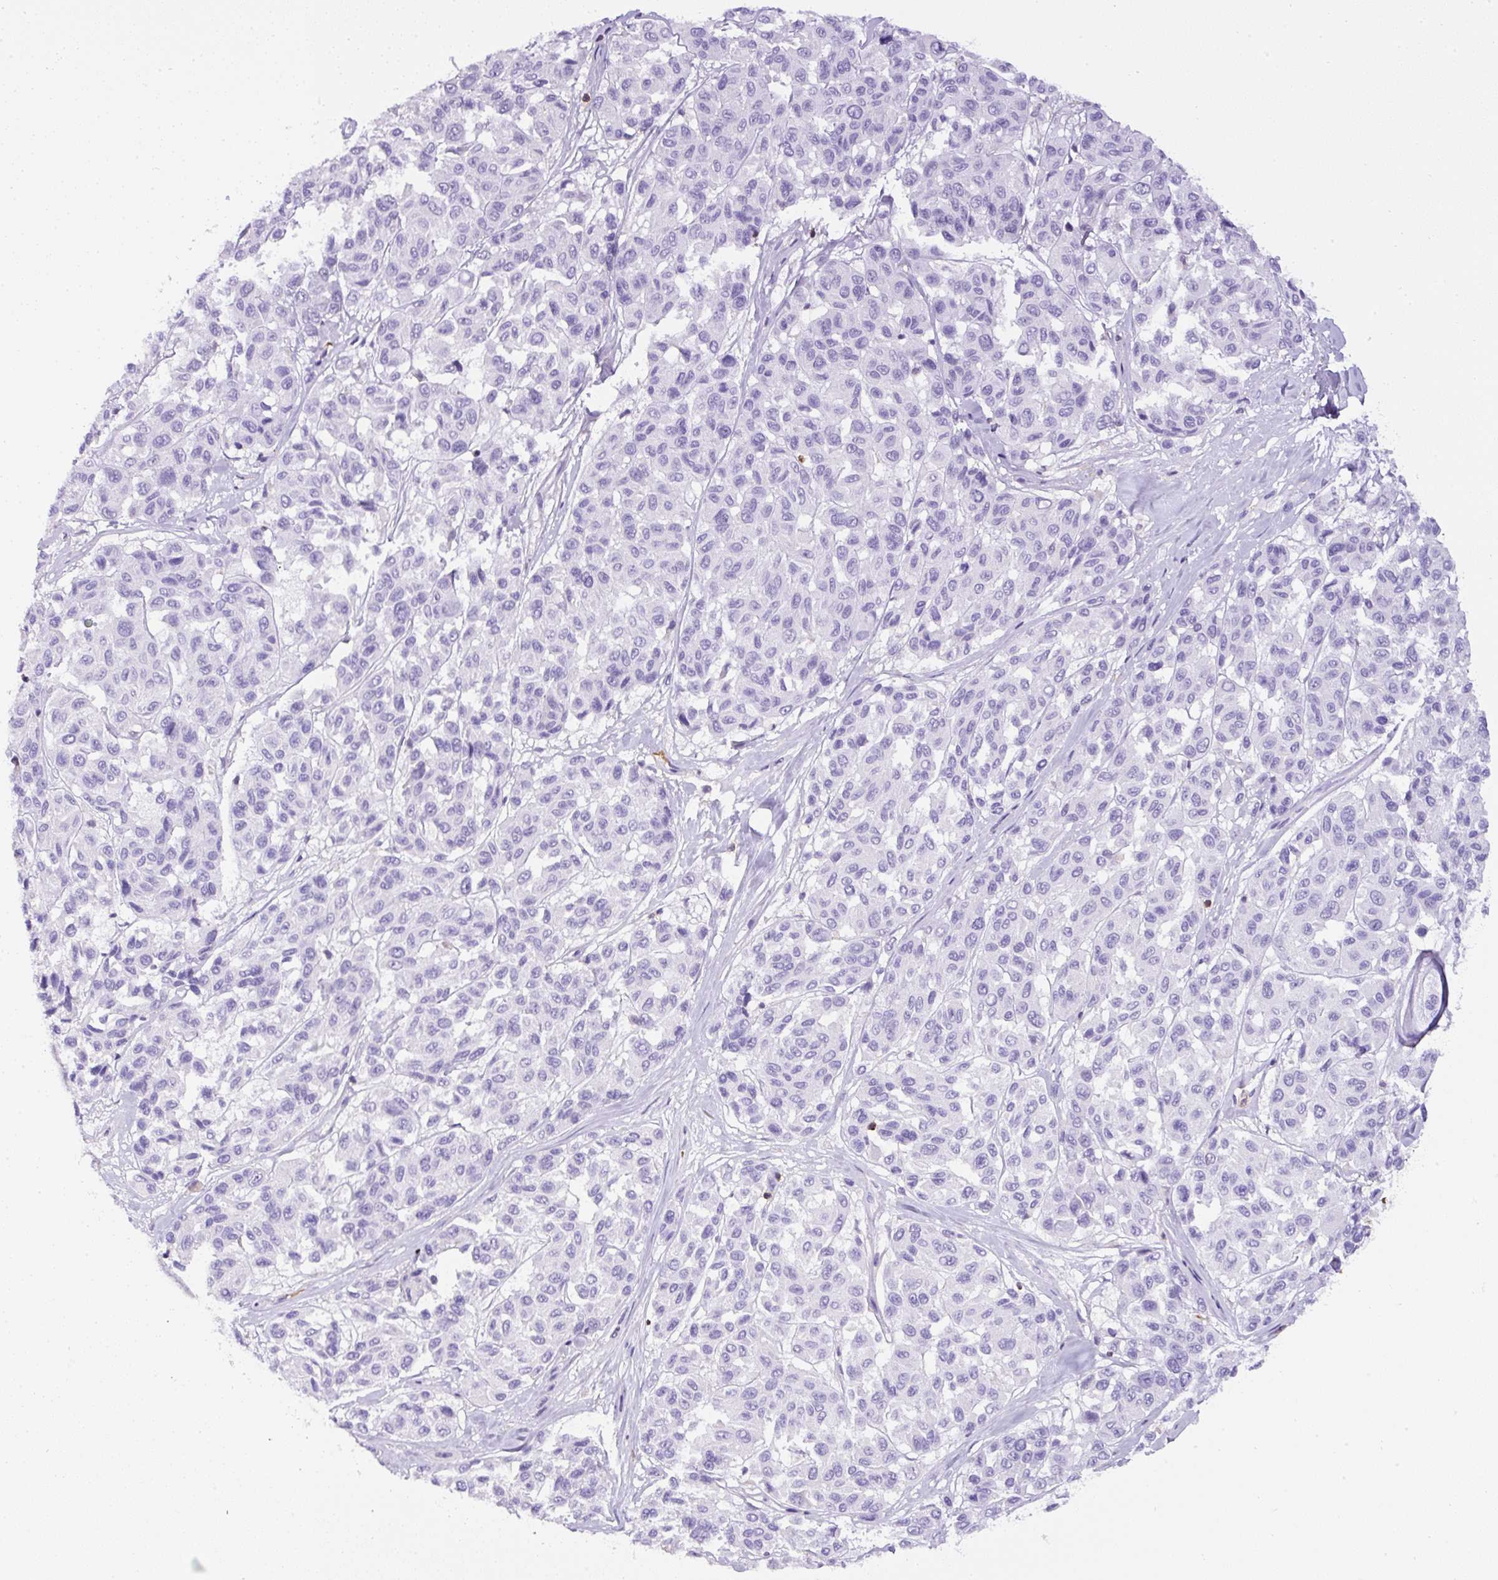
{"staining": {"intensity": "negative", "quantity": "none", "location": "none"}, "tissue": "melanoma", "cell_type": "Tumor cells", "image_type": "cancer", "snomed": [{"axis": "morphology", "description": "Malignant melanoma, NOS"}, {"axis": "topography", "description": "Skin"}], "caption": "This histopathology image is of melanoma stained with immunohistochemistry to label a protein in brown with the nuclei are counter-stained blue. There is no staining in tumor cells.", "gene": "FAM228B", "patient": {"sex": "female", "age": 66}}